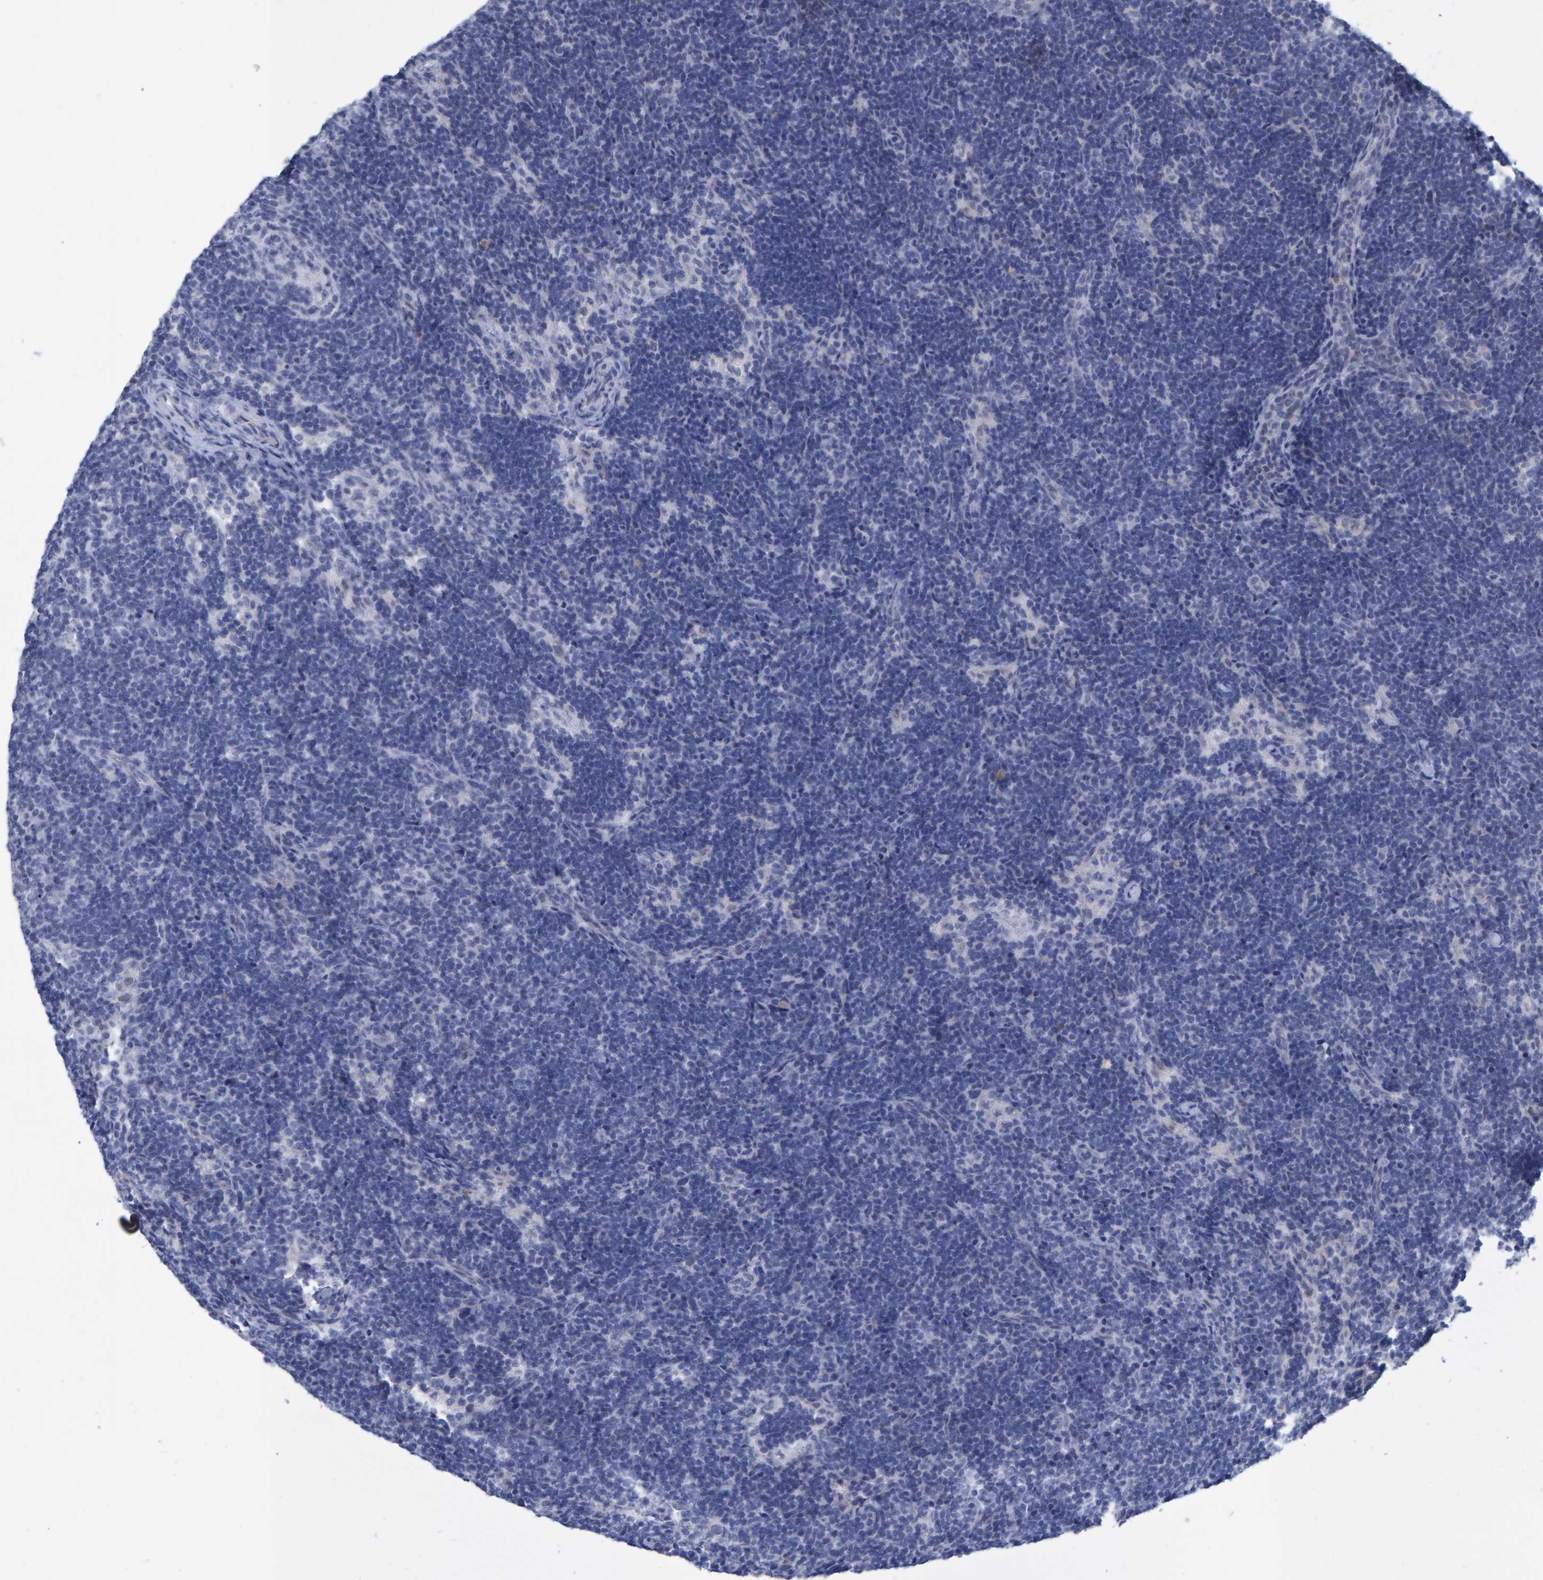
{"staining": {"intensity": "negative", "quantity": "none", "location": "none"}, "tissue": "lymph node", "cell_type": "Germinal center cells", "image_type": "normal", "snomed": [{"axis": "morphology", "description": "Normal tissue, NOS"}, {"axis": "topography", "description": "Lymph node"}], "caption": "This is an immunohistochemistry histopathology image of normal lymph node. There is no expression in germinal center cells.", "gene": "PROCA1", "patient": {"sex": "female", "age": 22}}